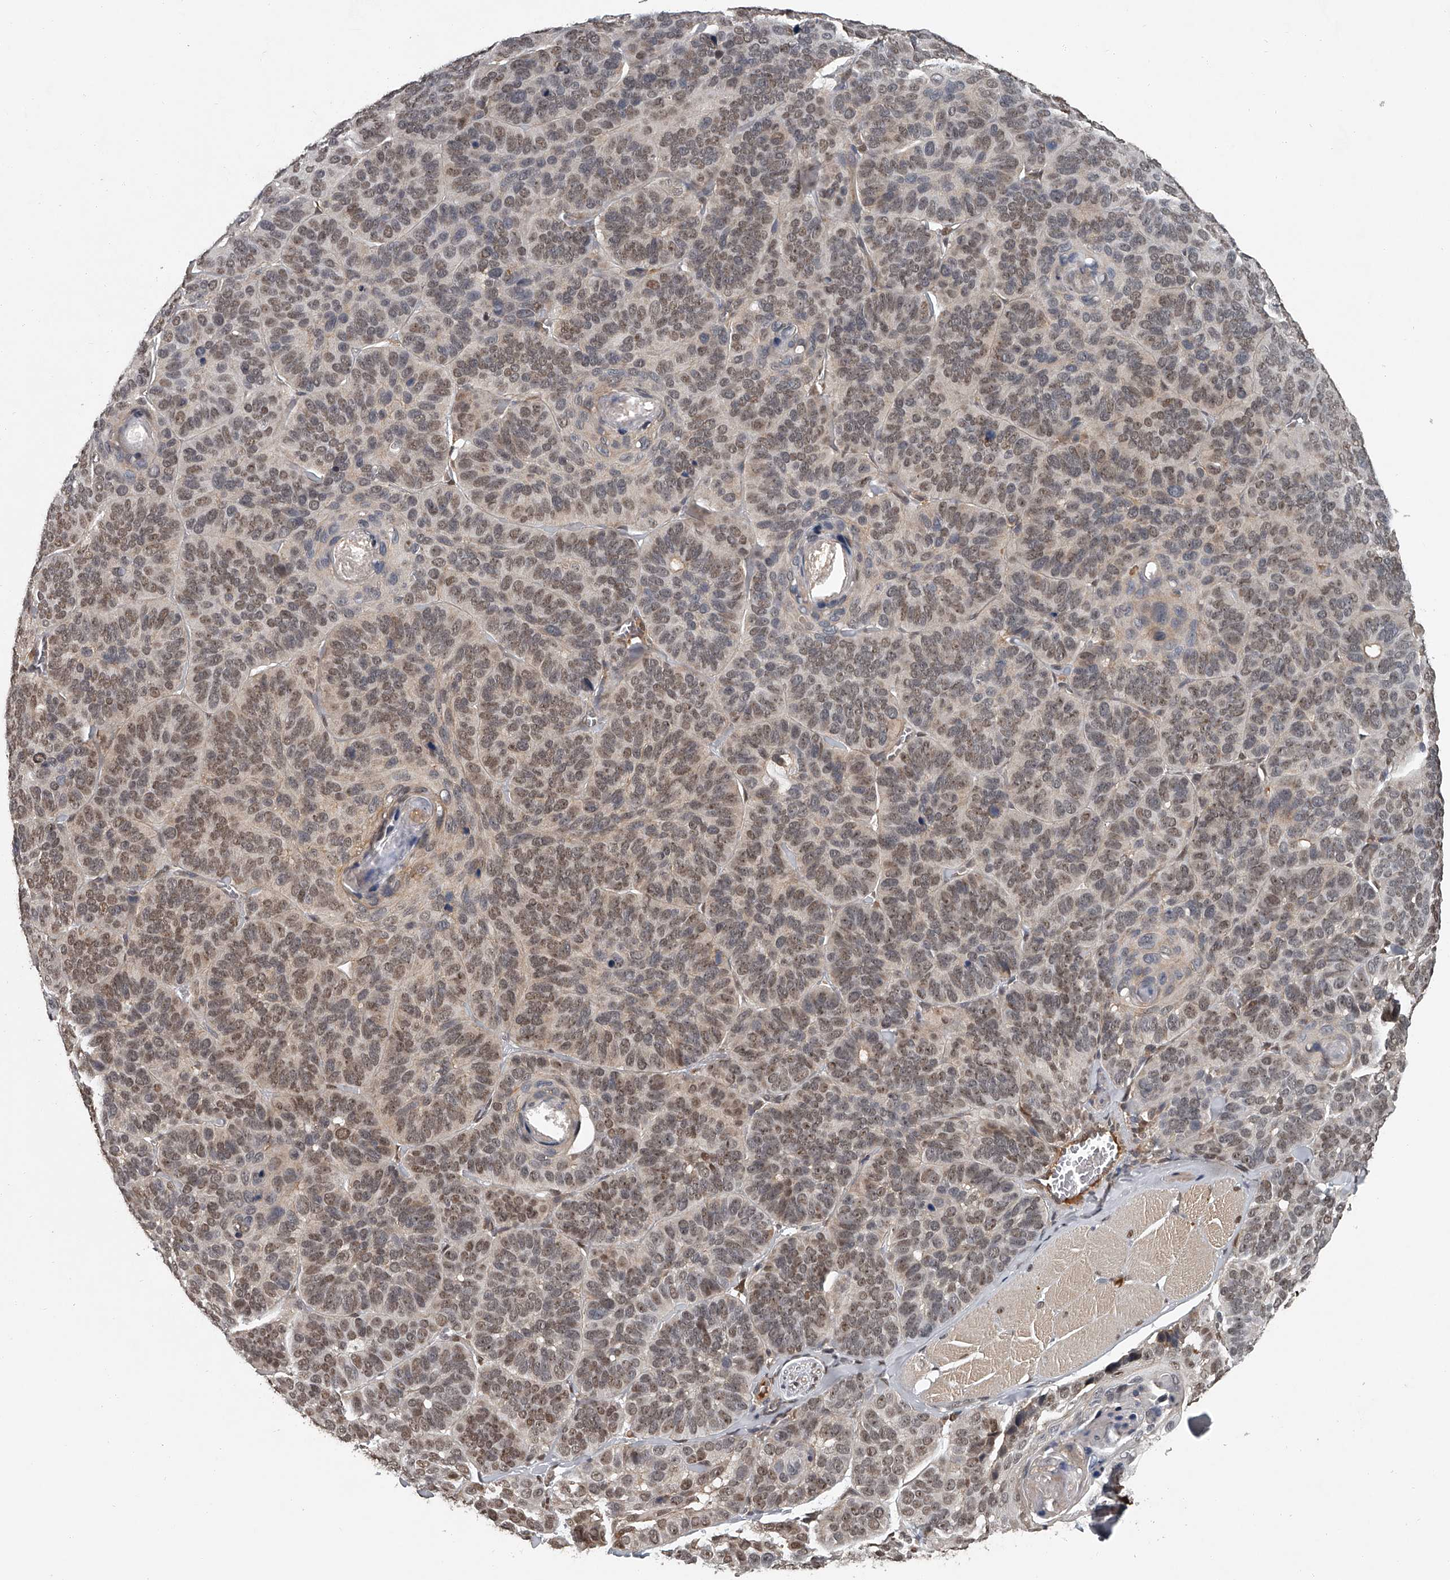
{"staining": {"intensity": "moderate", "quantity": ">75%", "location": "nuclear"}, "tissue": "skin cancer", "cell_type": "Tumor cells", "image_type": "cancer", "snomed": [{"axis": "morphology", "description": "Basal cell carcinoma"}, {"axis": "topography", "description": "Skin"}], "caption": "There is medium levels of moderate nuclear staining in tumor cells of skin basal cell carcinoma, as demonstrated by immunohistochemical staining (brown color).", "gene": "PLEKHG1", "patient": {"sex": "male", "age": 62}}